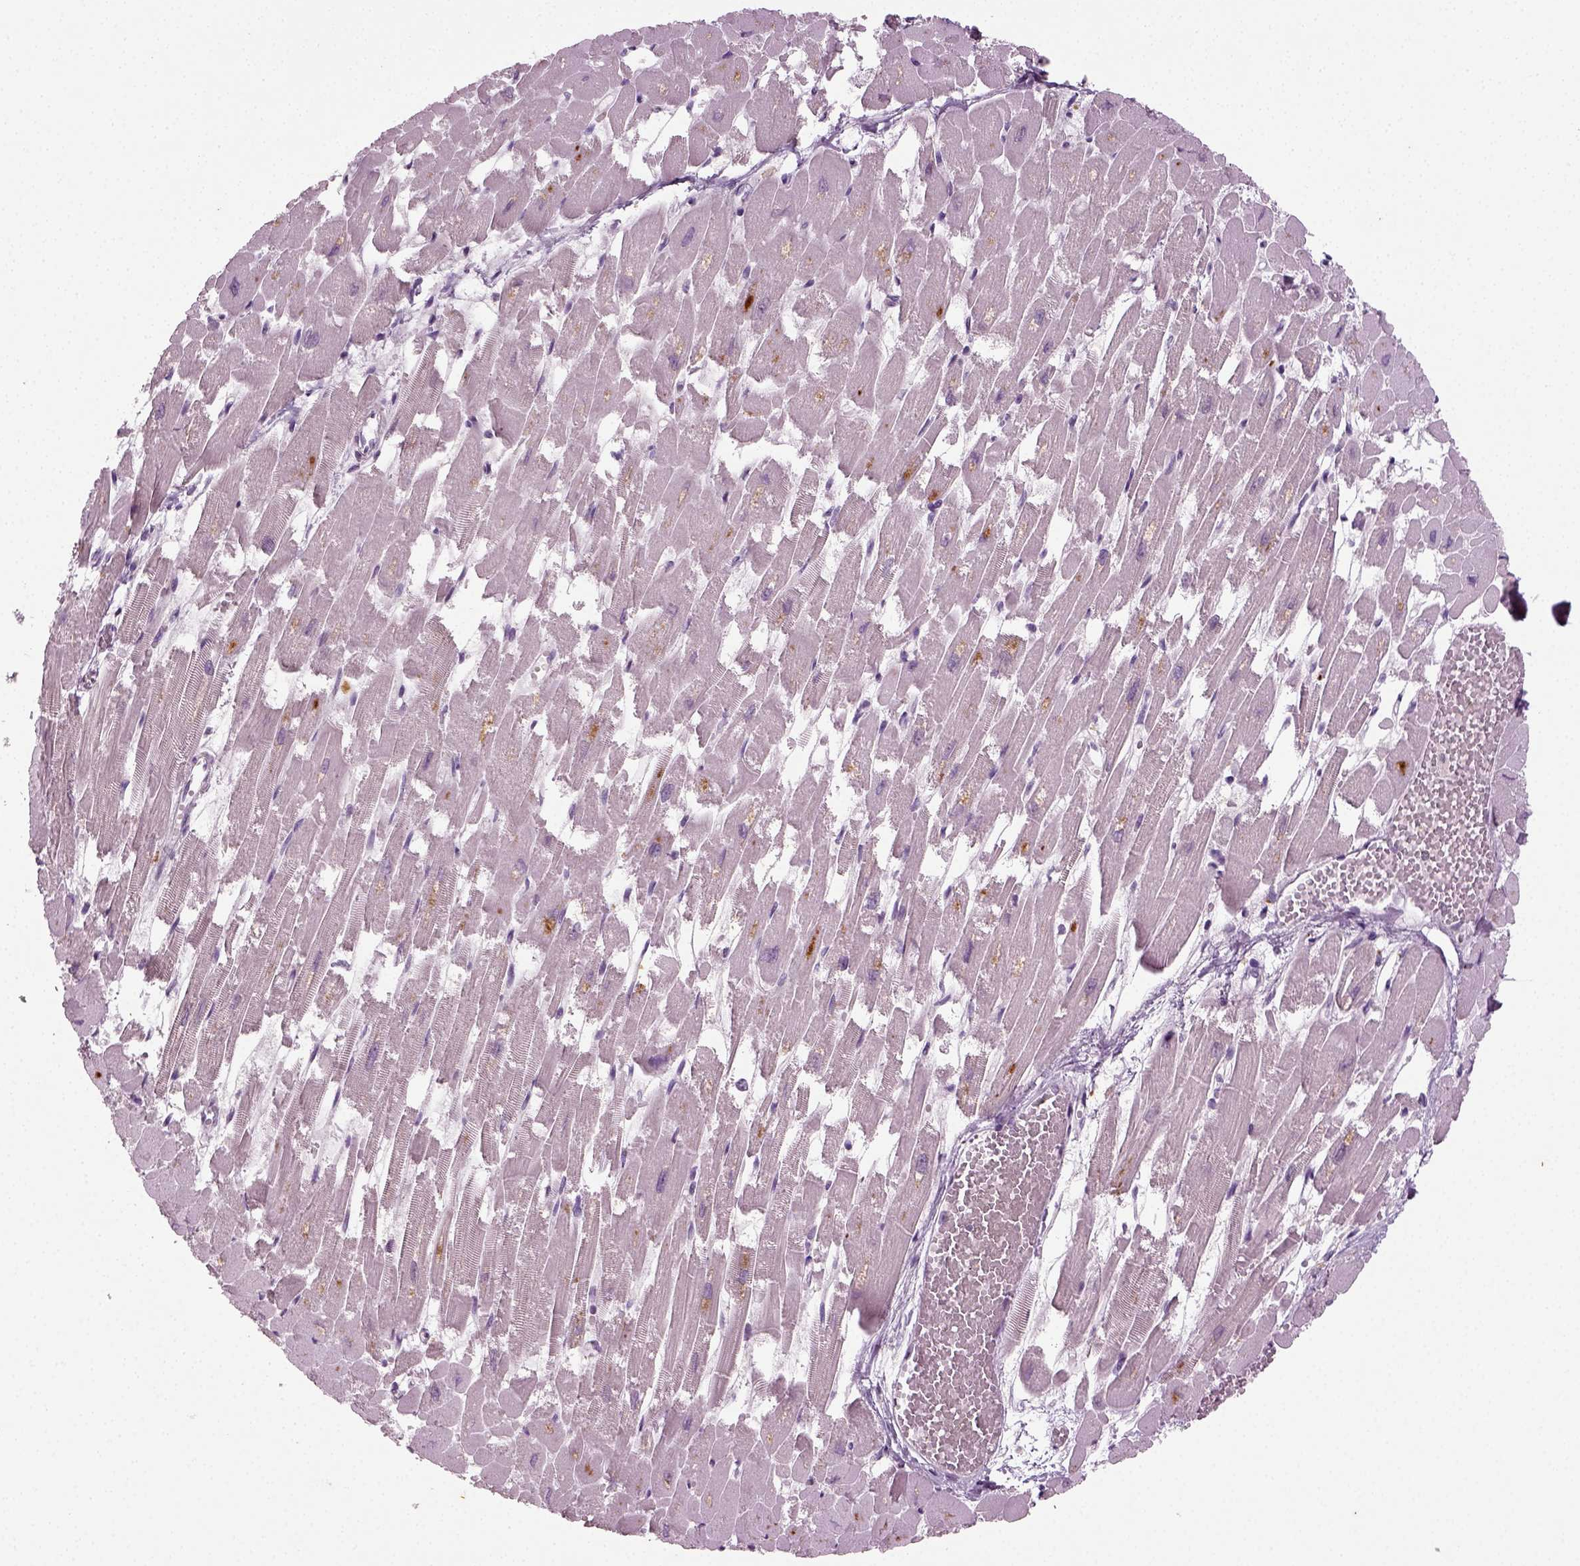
{"staining": {"intensity": "negative", "quantity": "none", "location": "none"}, "tissue": "heart muscle", "cell_type": "Cardiomyocytes", "image_type": "normal", "snomed": [{"axis": "morphology", "description": "Normal tissue, NOS"}, {"axis": "topography", "description": "Heart"}], "caption": "This is an IHC photomicrograph of benign human heart muscle. There is no expression in cardiomyocytes.", "gene": "SYNGAP1", "patient": {"sex": "female", "age": 52}}